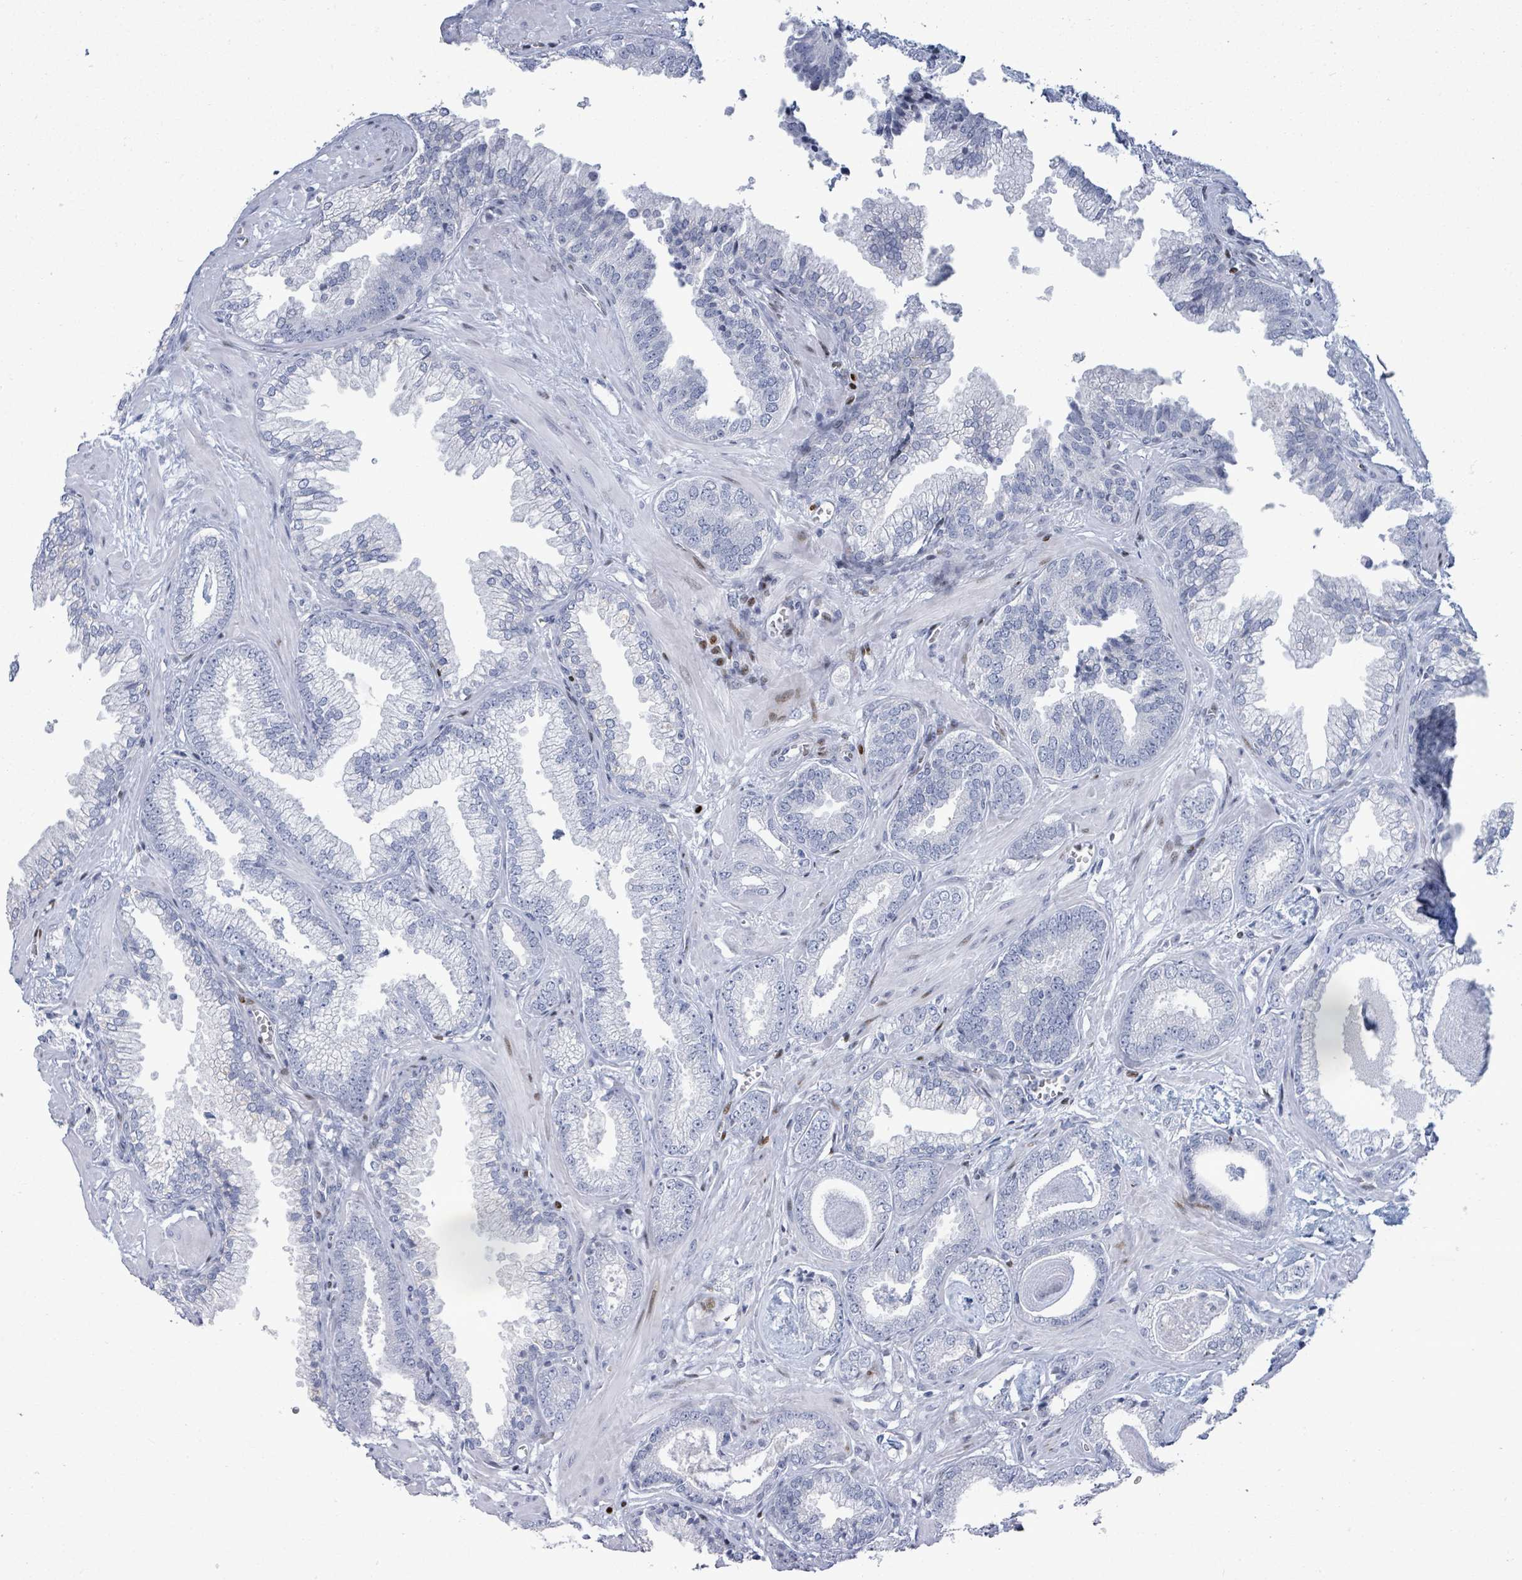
{"staining": {"intensity": "negative", "quantity": "none", "location": "none"}, "tissue": "prostate cancer", "cell_type": "Tumor cells", "image_type": "cancer", "snomed": [{"axis": "morphology", "description": "Adenocarcinoma, Low grade"}, {"axis": "topography", "description": "Prostate"}], "caption": "Micrograph shows no protein staining in tumor cells of prostate cancer tissue.", "gene": "MALL", "patient": {"sex": "male", "age": 60}}